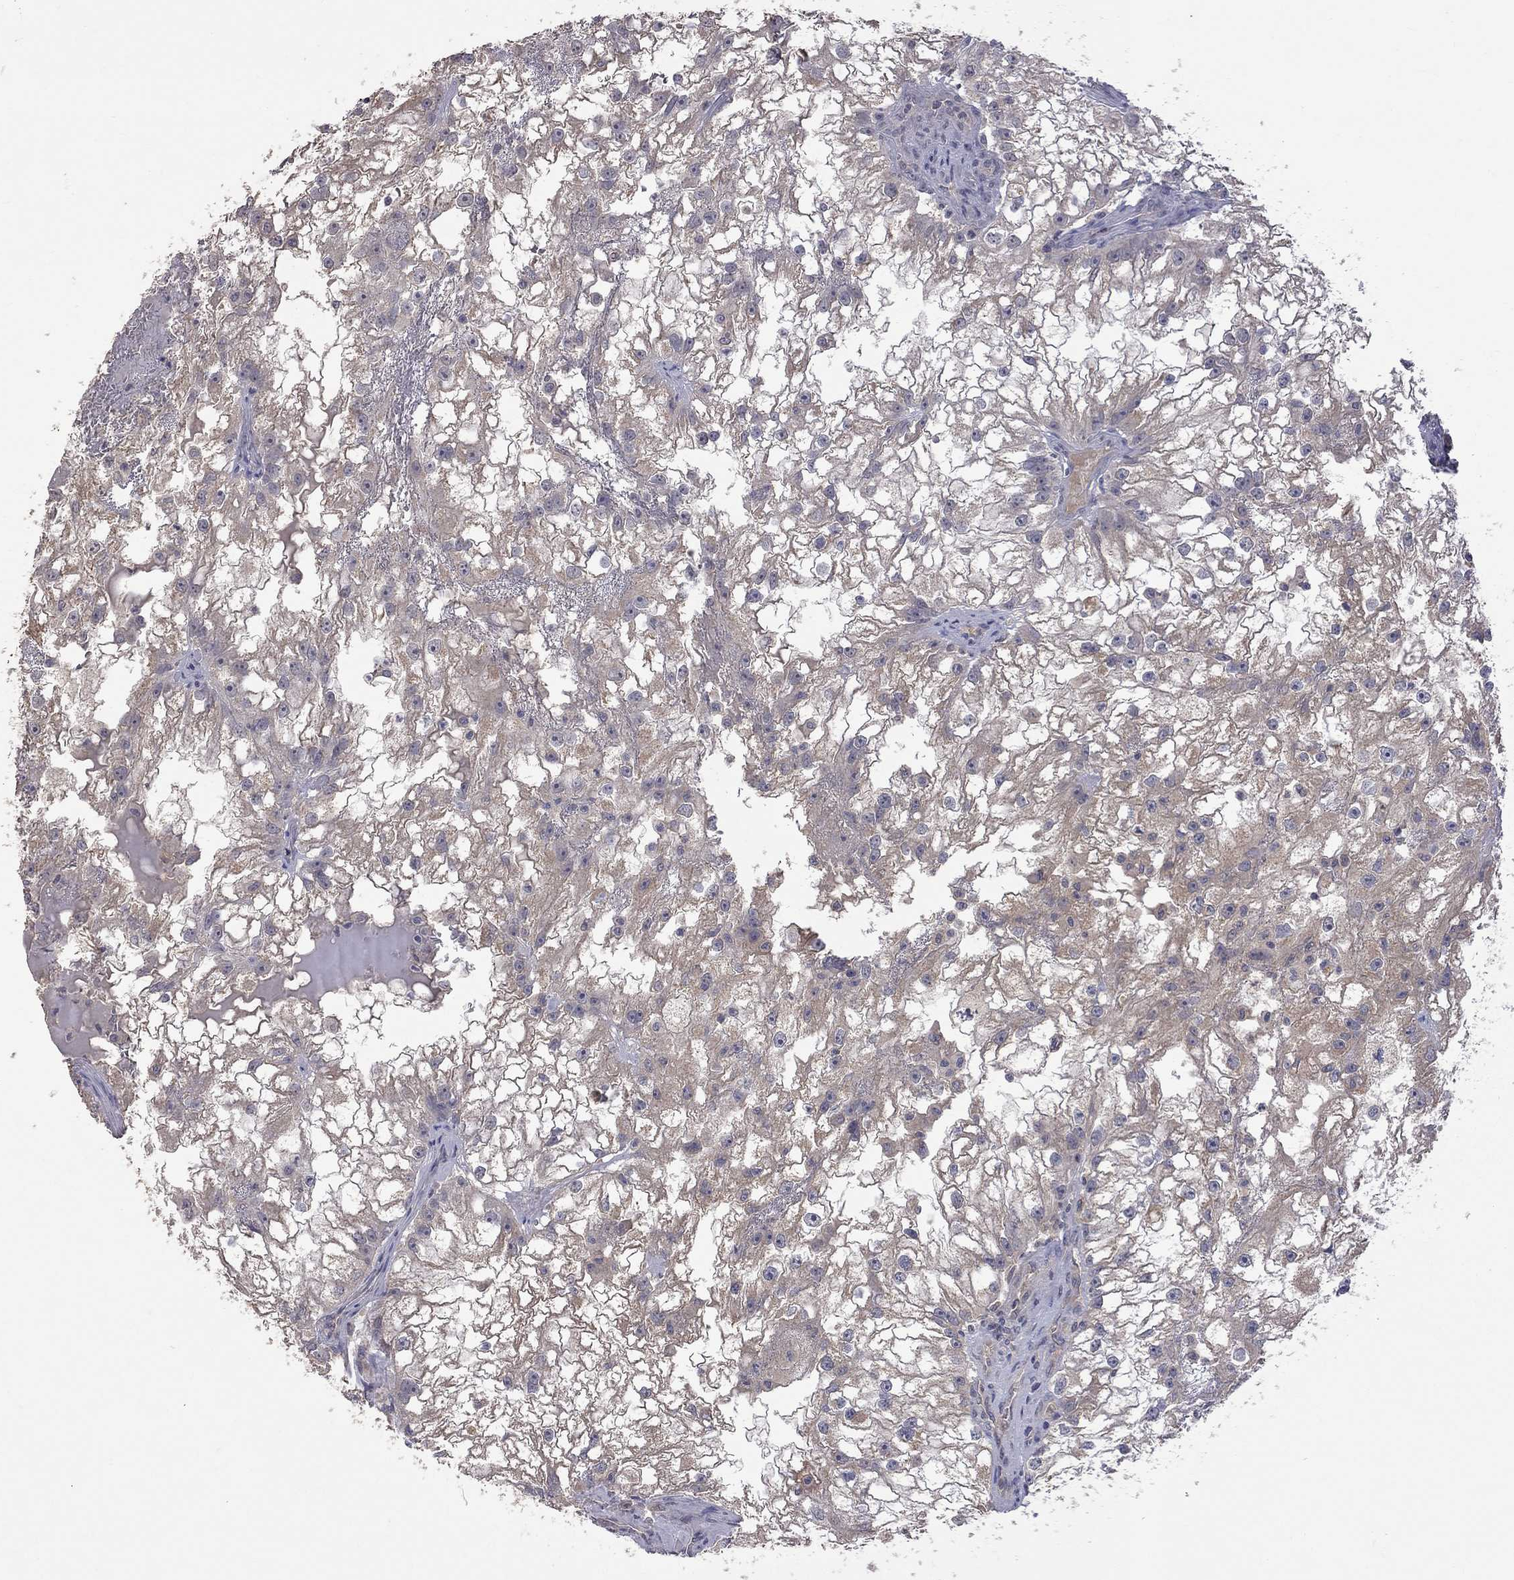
{"staining": {"intensity": "moderate", "quantity": ">75%", "location": "cytoplasmic/membranous"}, "tissue": "renal cancer", "cell_type": "Tumor cells", "image_type": "cancer", "snomed": [{"axis": "morphology", "description": "Adenocarcinoma, NOS"}, {"axis": "topography", "description": "Kidney"}], "caption": "Approximately >75% of tumor cells in renal cancer (adenocarcinoma) show moderate cytoplasmic/membranous protein positivity as visualized by brown immunohistochemical staining.", "gene": "HTR6", "patient": {"sex": "male", "age": 59}}